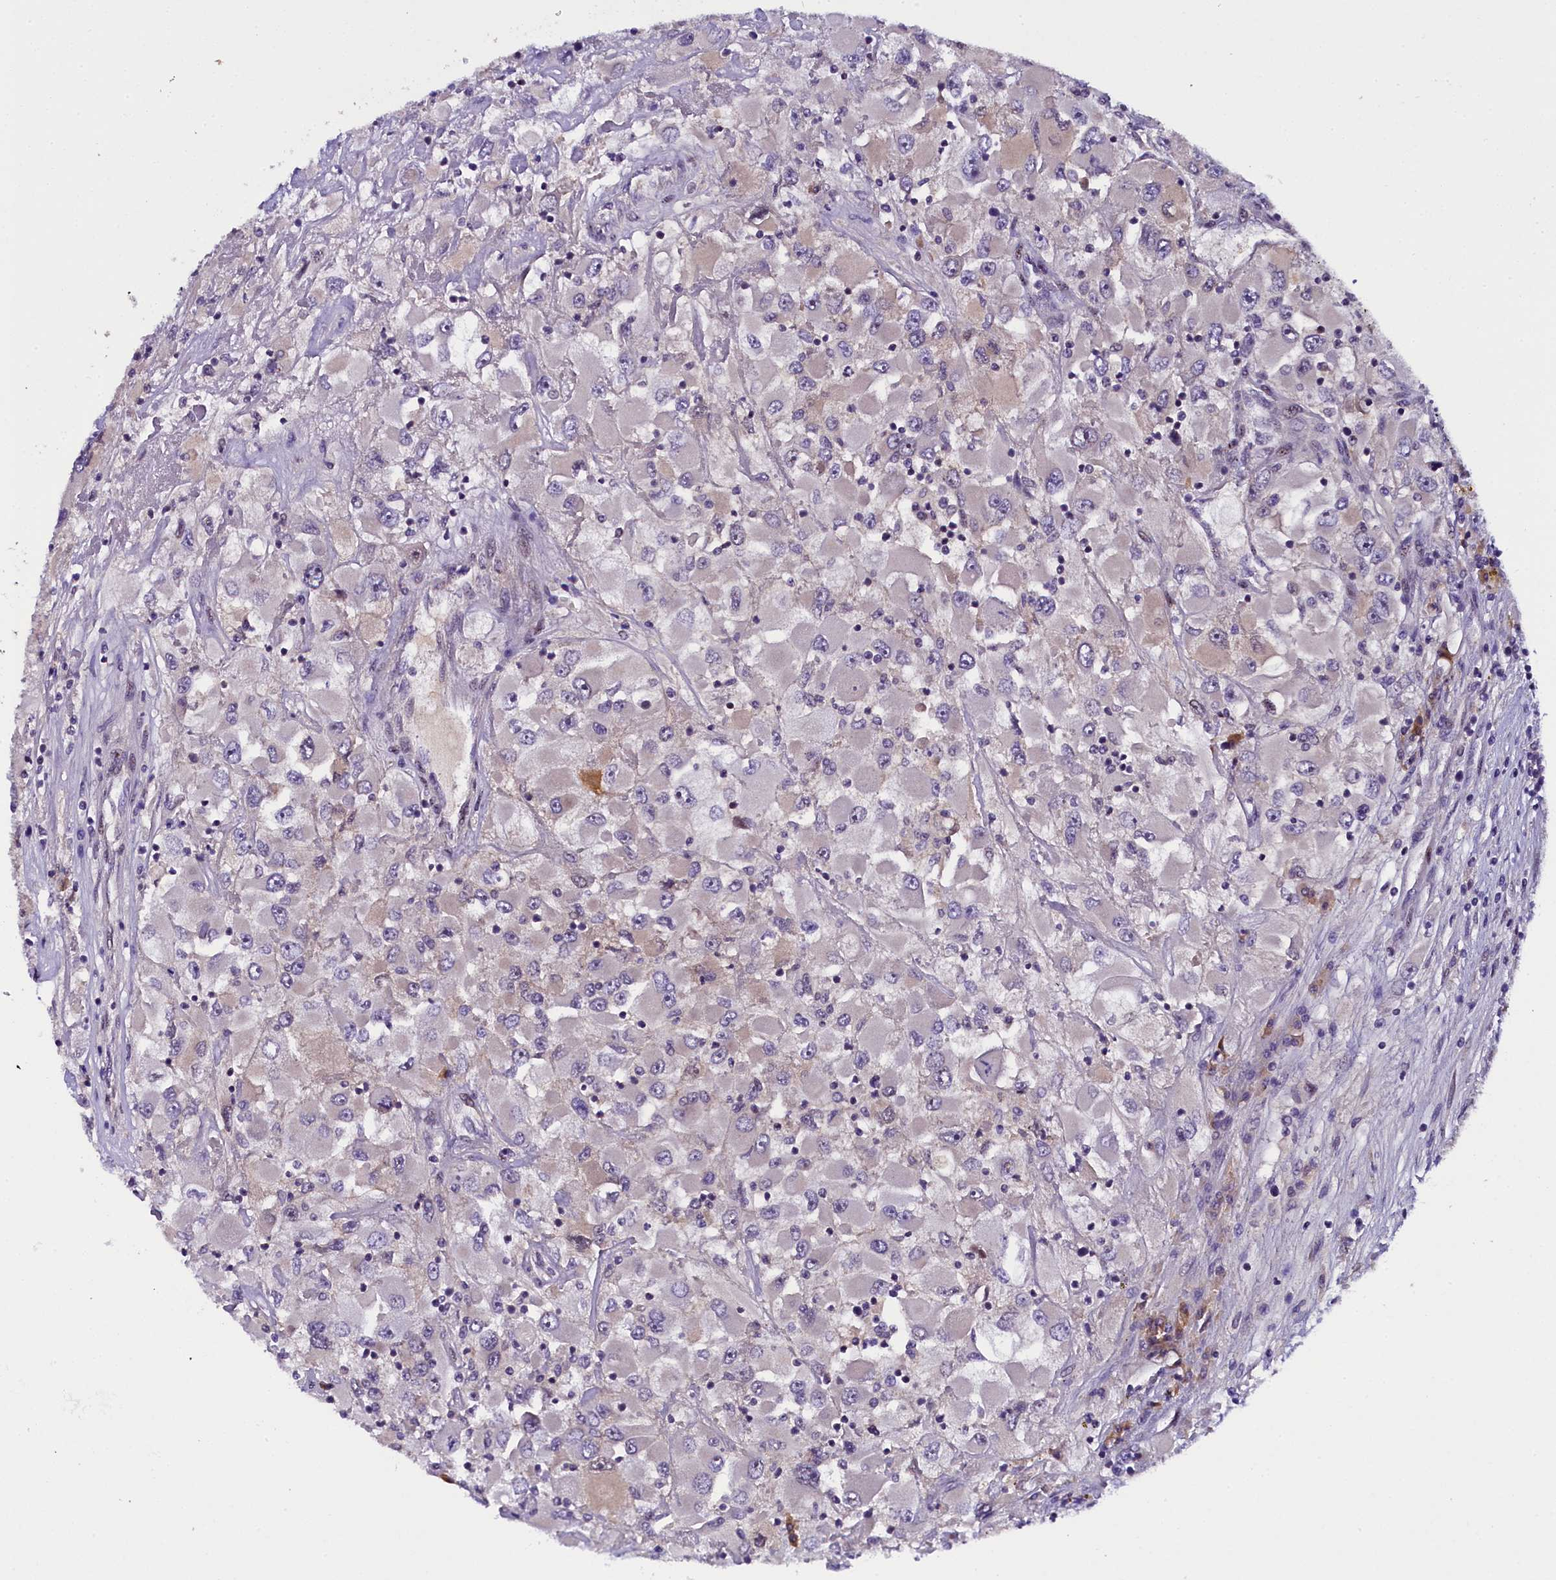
{"staining": {"intensity": "negative", "quantity": "none", "location": "none"}, "tissue": "renal cancer", "cell_type": "Tumor cells", "image_type": "cancer", "snomed": [{"axis": "morphology", "description": "Adenocarcinoma, NOS"}, {"axis": "topography", "description": "Kidney"}], "caption": "Tumor cells are negative for brown protein staining in renal cancer (adenocarcinoma).", "gene": "ENKD1", "patient": {"sex": "female", "age": 52}}